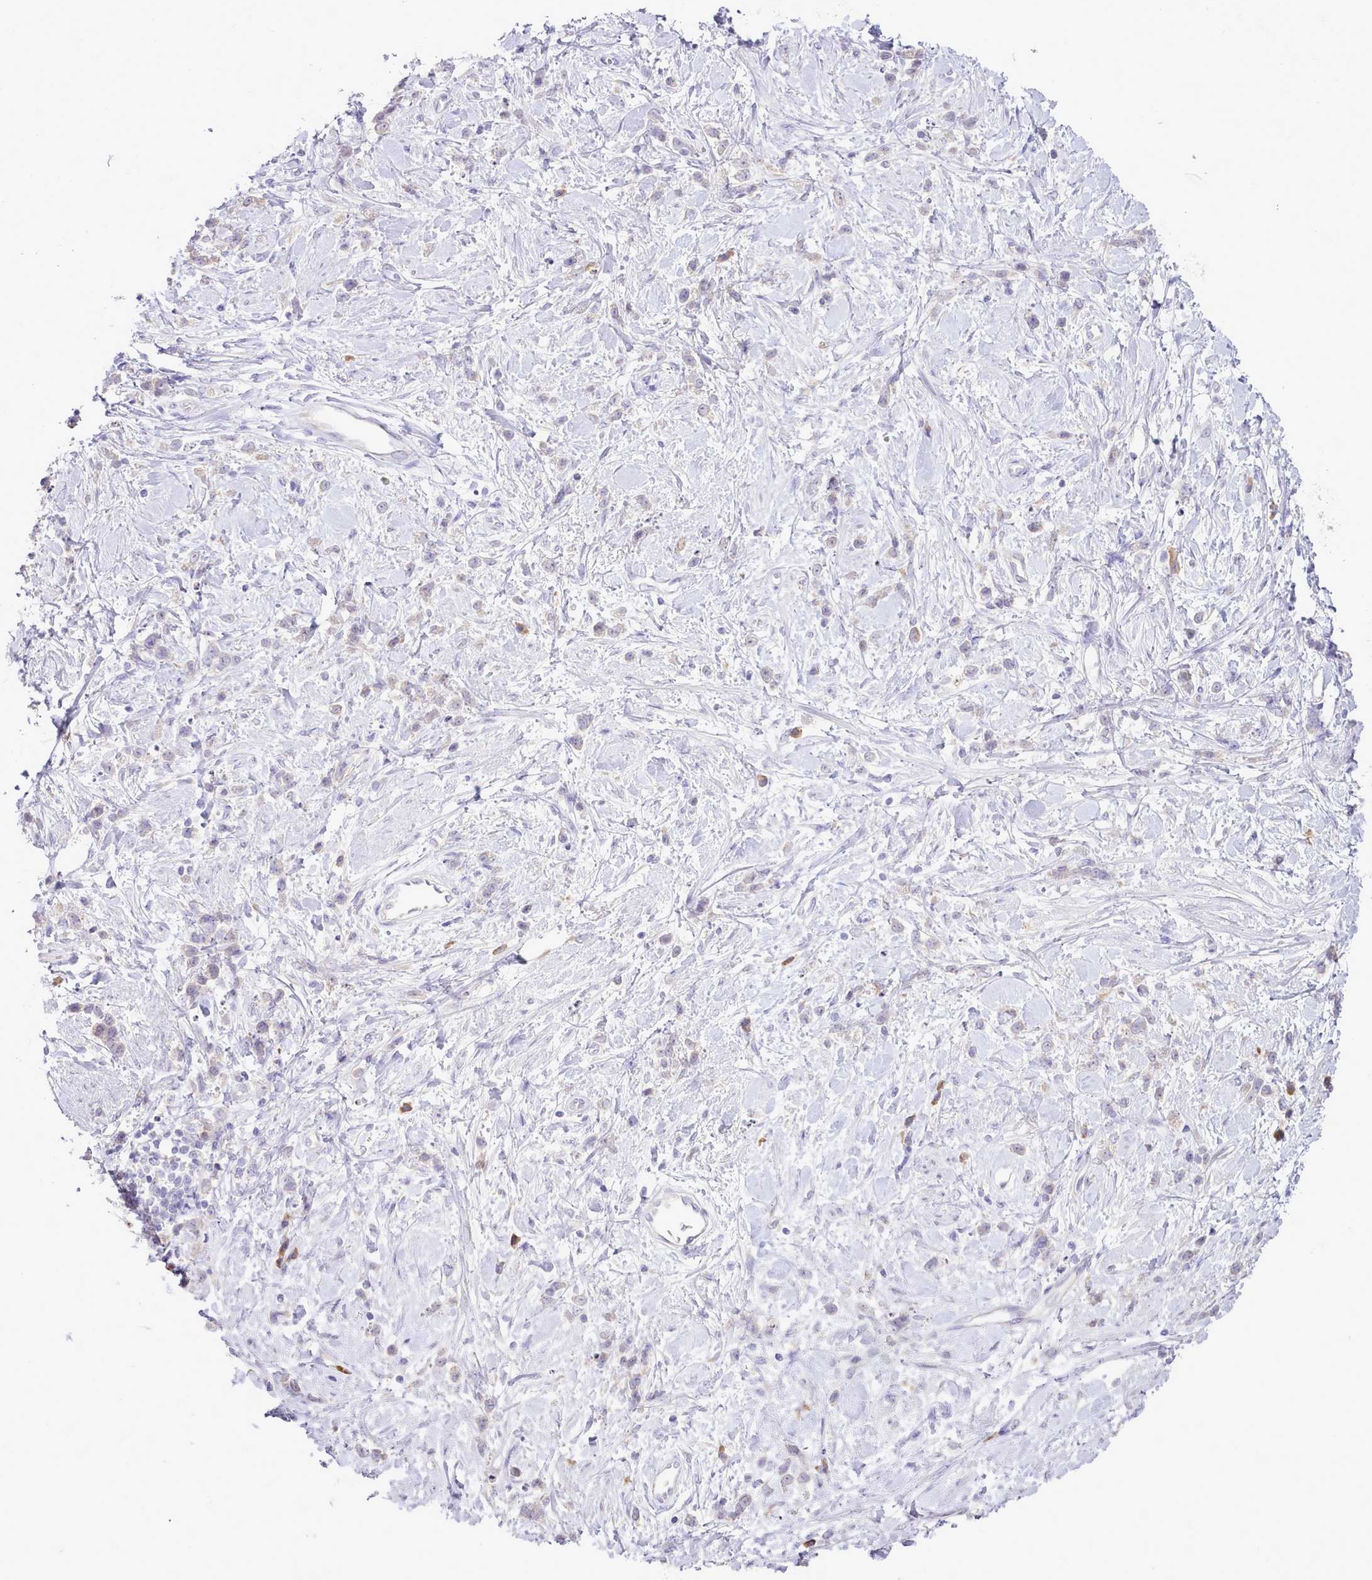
{"staining": {"intensity": "negative", "quantity": "none", "location": "none"}, "tissue": "stomach cancer", "cell_type": "Tumor cells", "image_type": "cancer", "snomed": [{"axis": "morphology", "description": "Adenocarcinoma, NOS"}, {"axis": "topography", "description": "Stomach"}], "caption": "IHC of stomach cancer (adenocarcinoma) demonstrates no expression in tumor cells.", "gene": "CCL1", "patient": {"sex": "female", "age": 60}}